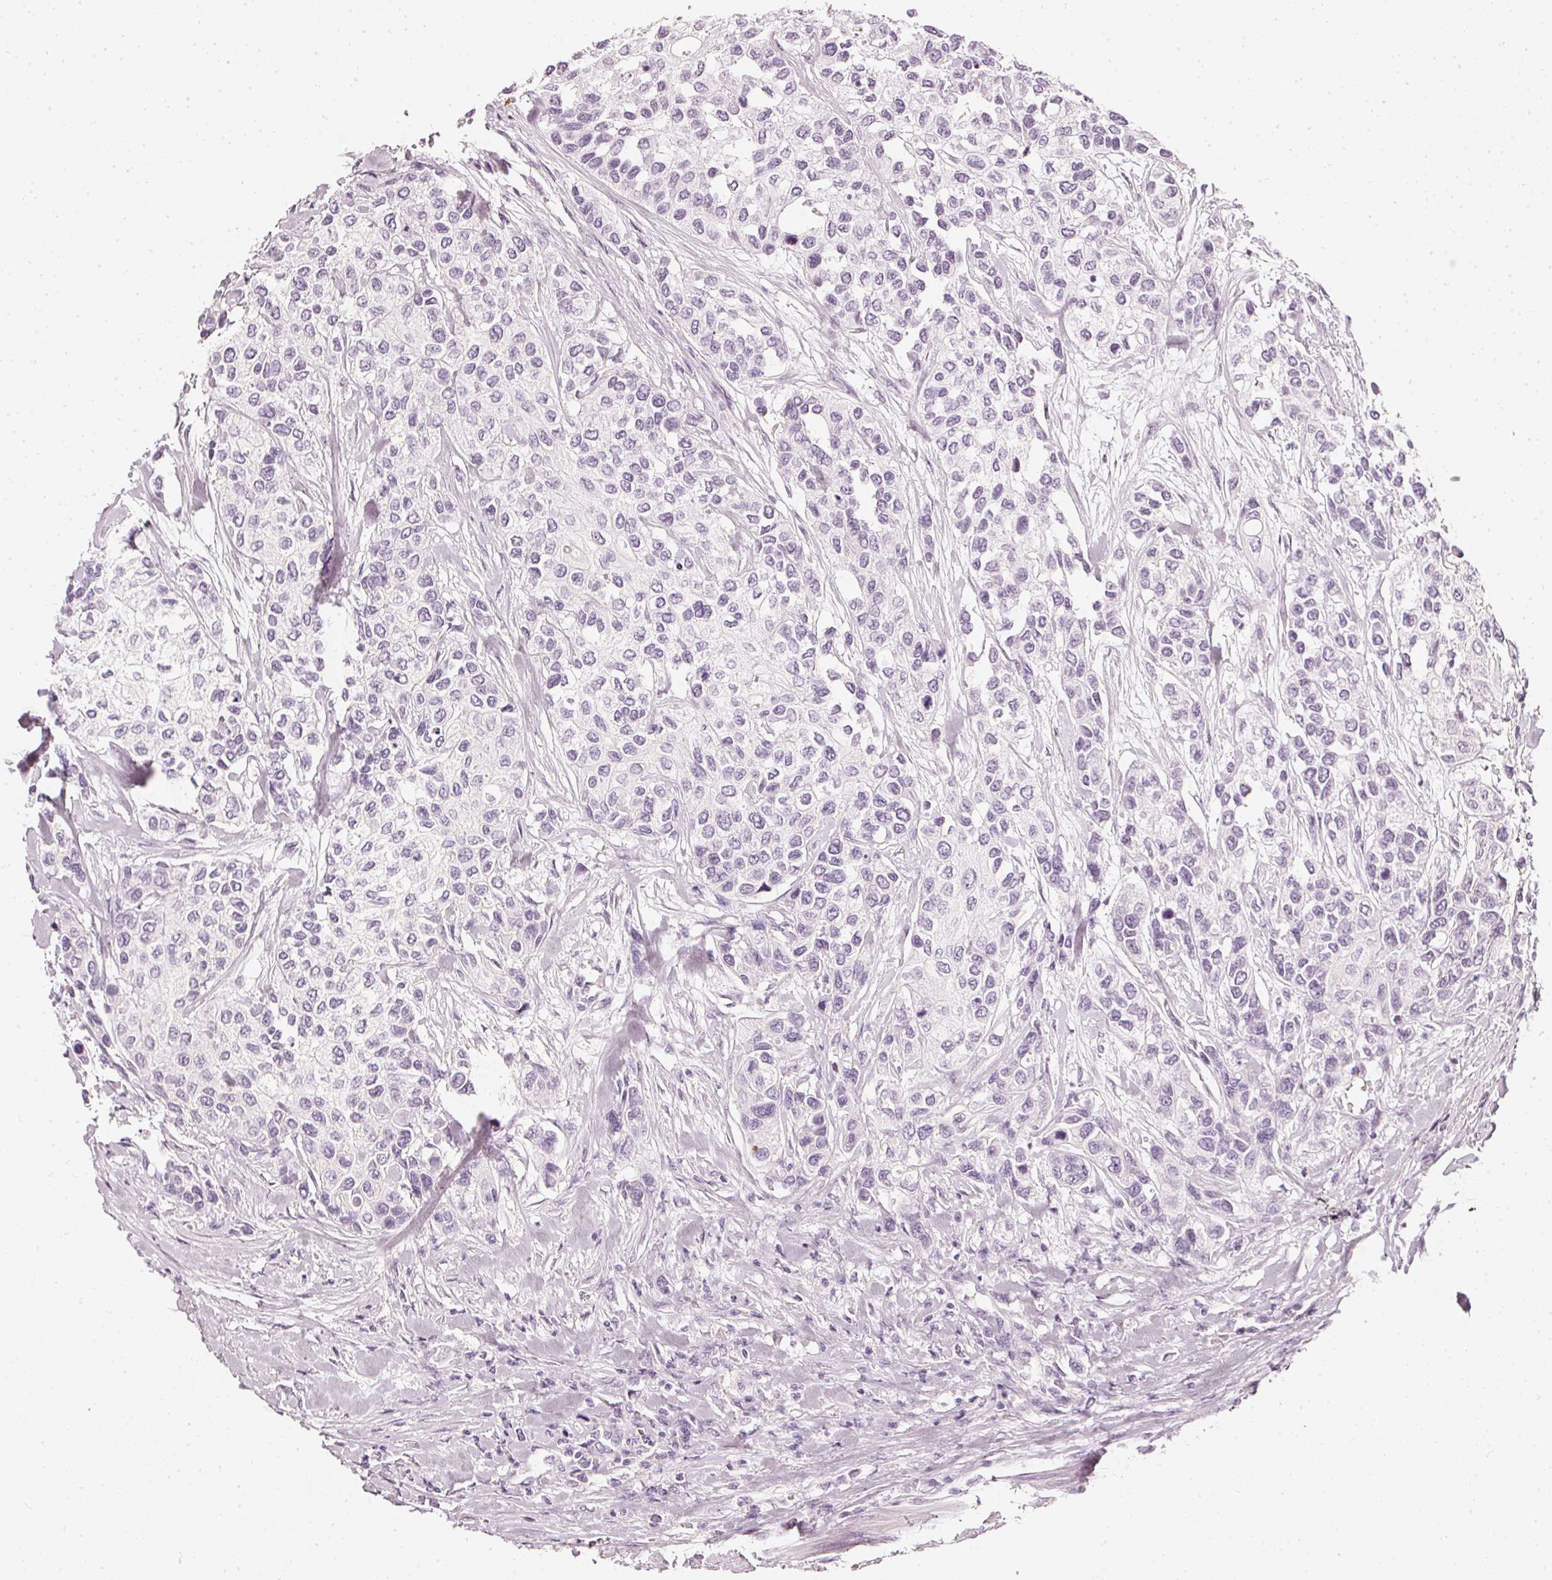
{"staining": {"intensity": "negative", "quantity": "none", "location": "none"}, "tissue": "urothelial cancer", "cell_type": "Tumor cells", "image_type": "cancer", "snomed": [{"axis": "morphology", "description": "Normal tissue, NOS"}, {"axis": "morphology", "description": "Urothelial carcinoma, High grade"}, {"axis": "topography", "description": "Vascular tissue"}, {"axis": "topography", "description": "Urinary bladder"}], "caption": "The photomicrograph displays no staining of tumor cells in high-grade urothelial carcinoma.", "gene": "CNP", "patient": {"sex": "female", "age": 56}}